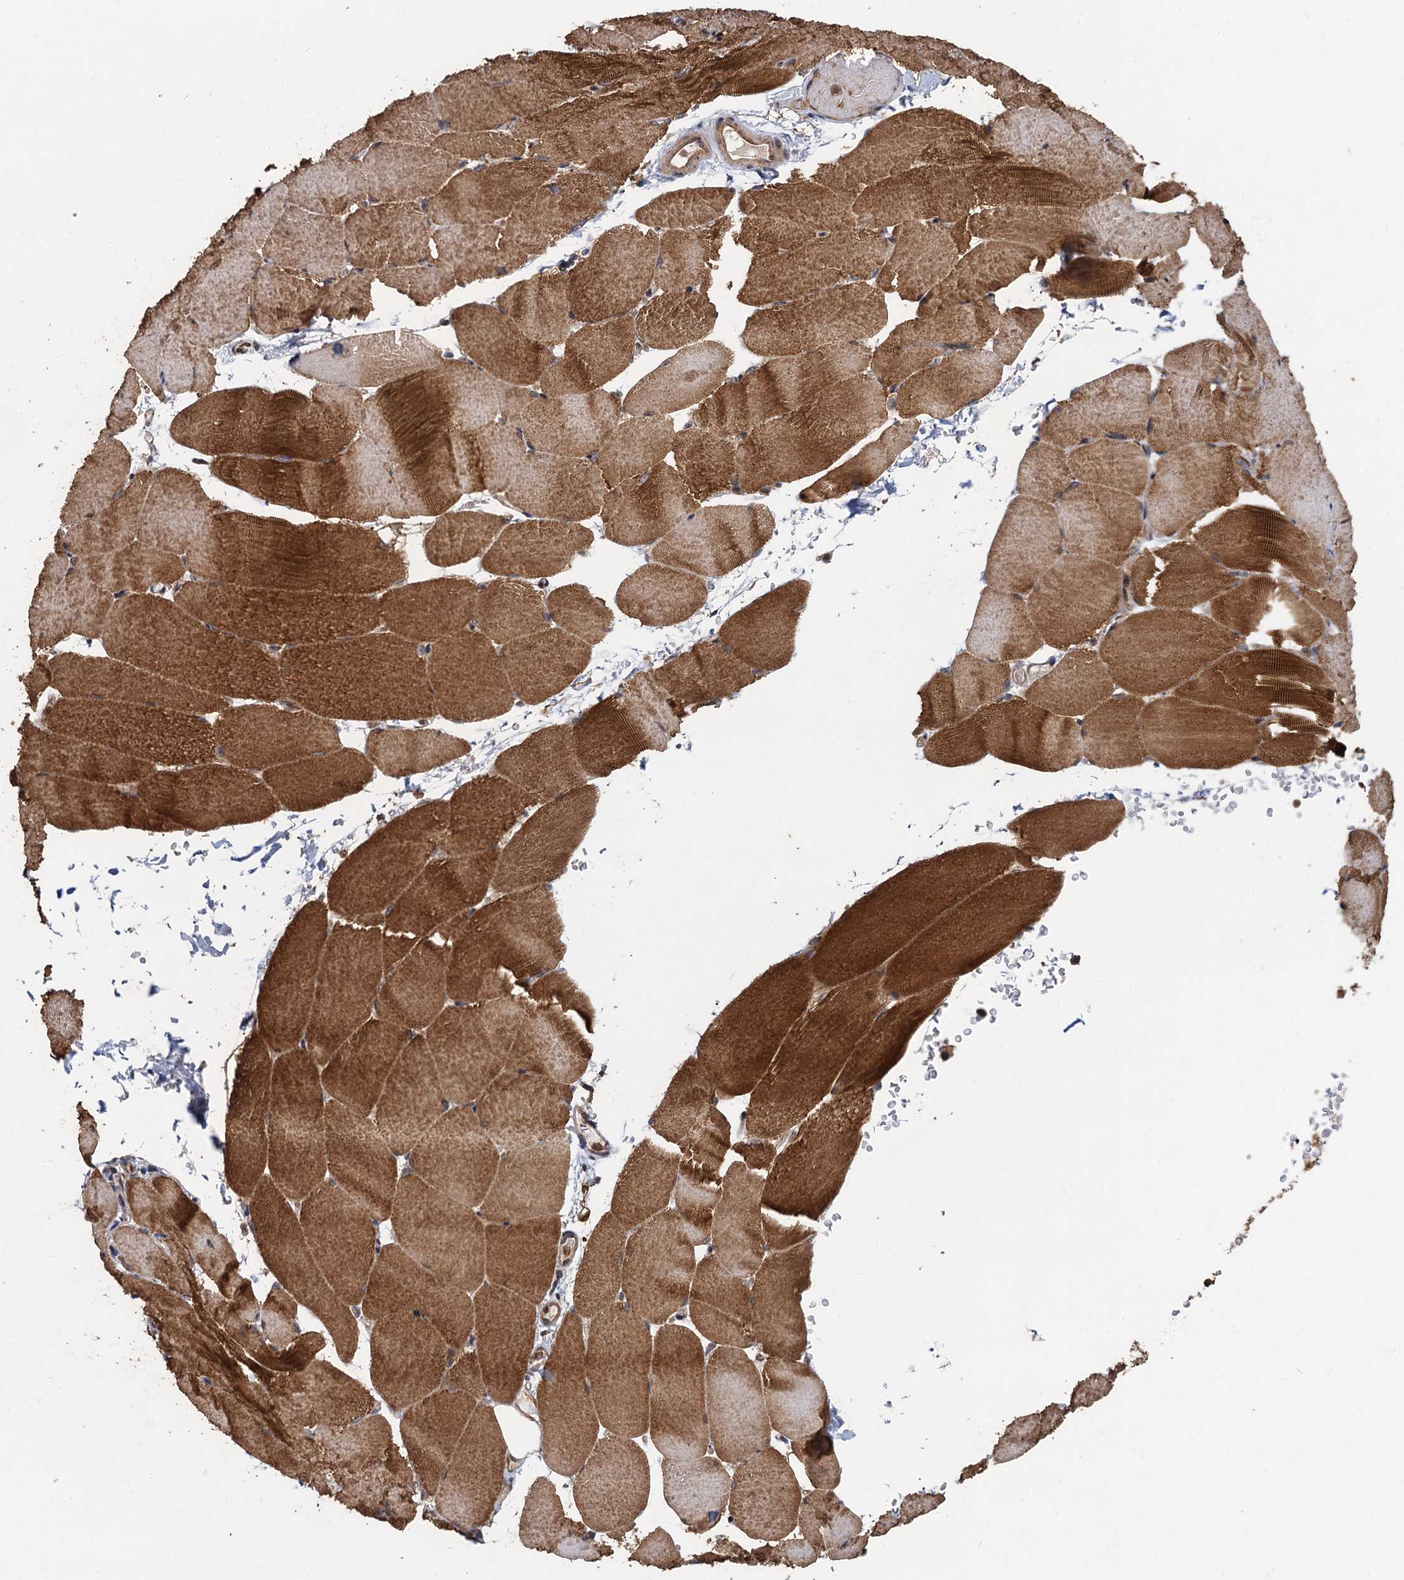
{"staining": {"intensity": "strong", "quantity": "25%-75%", "location": "cytoplasmic/membranous"}, "tissue": "skeletal muscle", "cell_type": "Myocytes", "image_type": "normal", "snomed": [{"axis": "morphology", "description": "Normal tissue, NOS"}, {"axis": "topography", "description": "Skeletal muscle"}, {"axis": "topography", "description": "Parathyroid gland"}], "caption": "DAB (3,3'-diaminobenzidine) immunohistochemical staining of normal human skeletal muscle displays strong cytoplasmic/membranous protein staining in about 25%-75% of myocytes. (brown staining indicates protein expression, while blue staining denotes nuclei).", "gene": "NLRP10", "patient": {"sex": "female", "age": 37}}